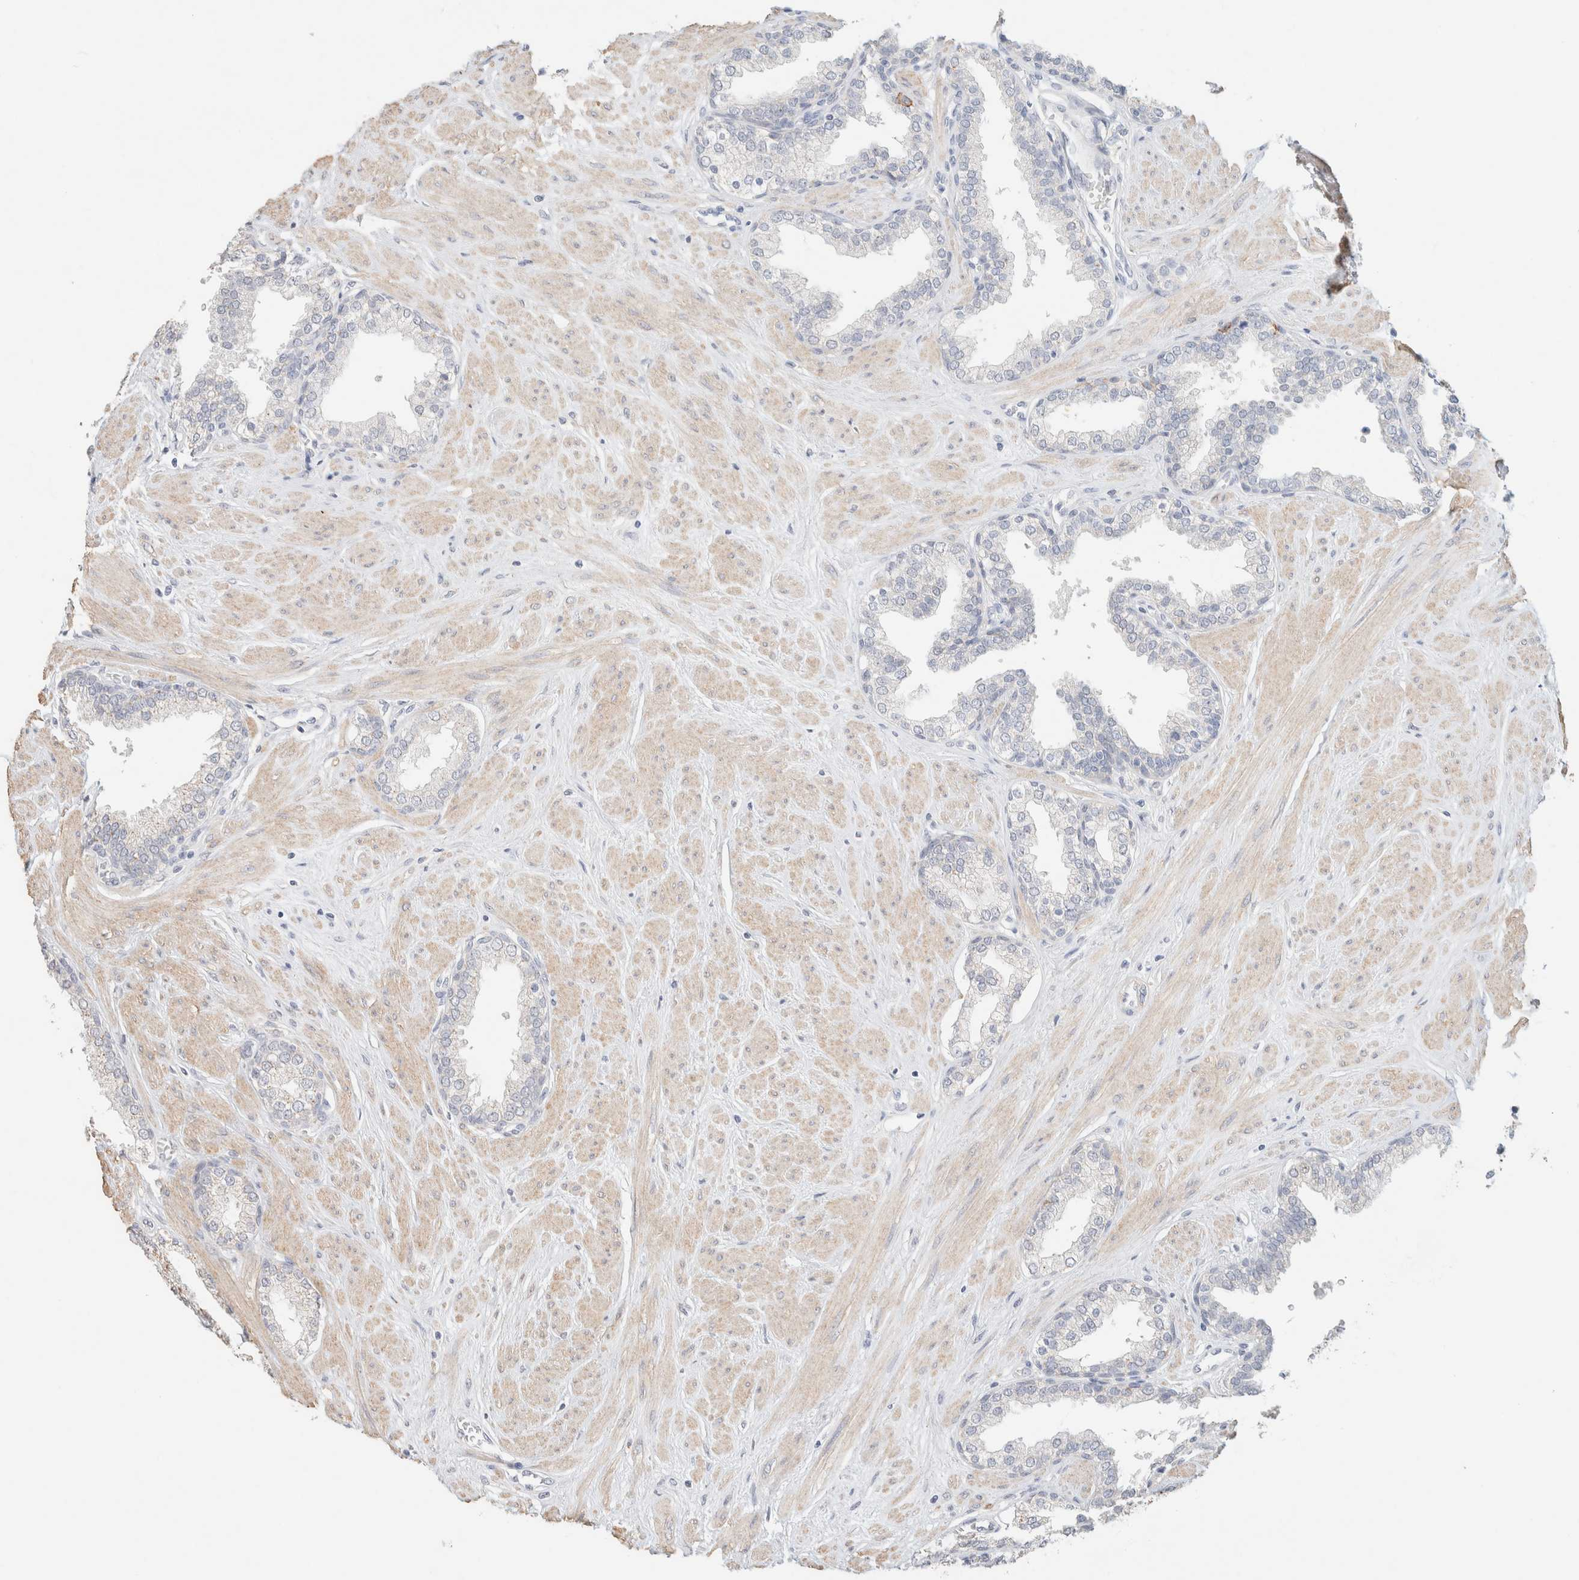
{"staining": {"intensity": "negative", "quantity": "none", "location": "none"}, "tissue": "prostate", "cell_type": "Glandular cells", "image_type": "normal", "snomed": [{"axis": "morphology", "description": "Normal tissue, NOS"}, {"axis": "topography", "description": "Prostate"}], "caption": "The immunohistochemistry (IHC) histopathology image has no significant positivity in glandular cells of prostate.", "gene": "CA12", "patient": {"sex": "male", "age": 51}}